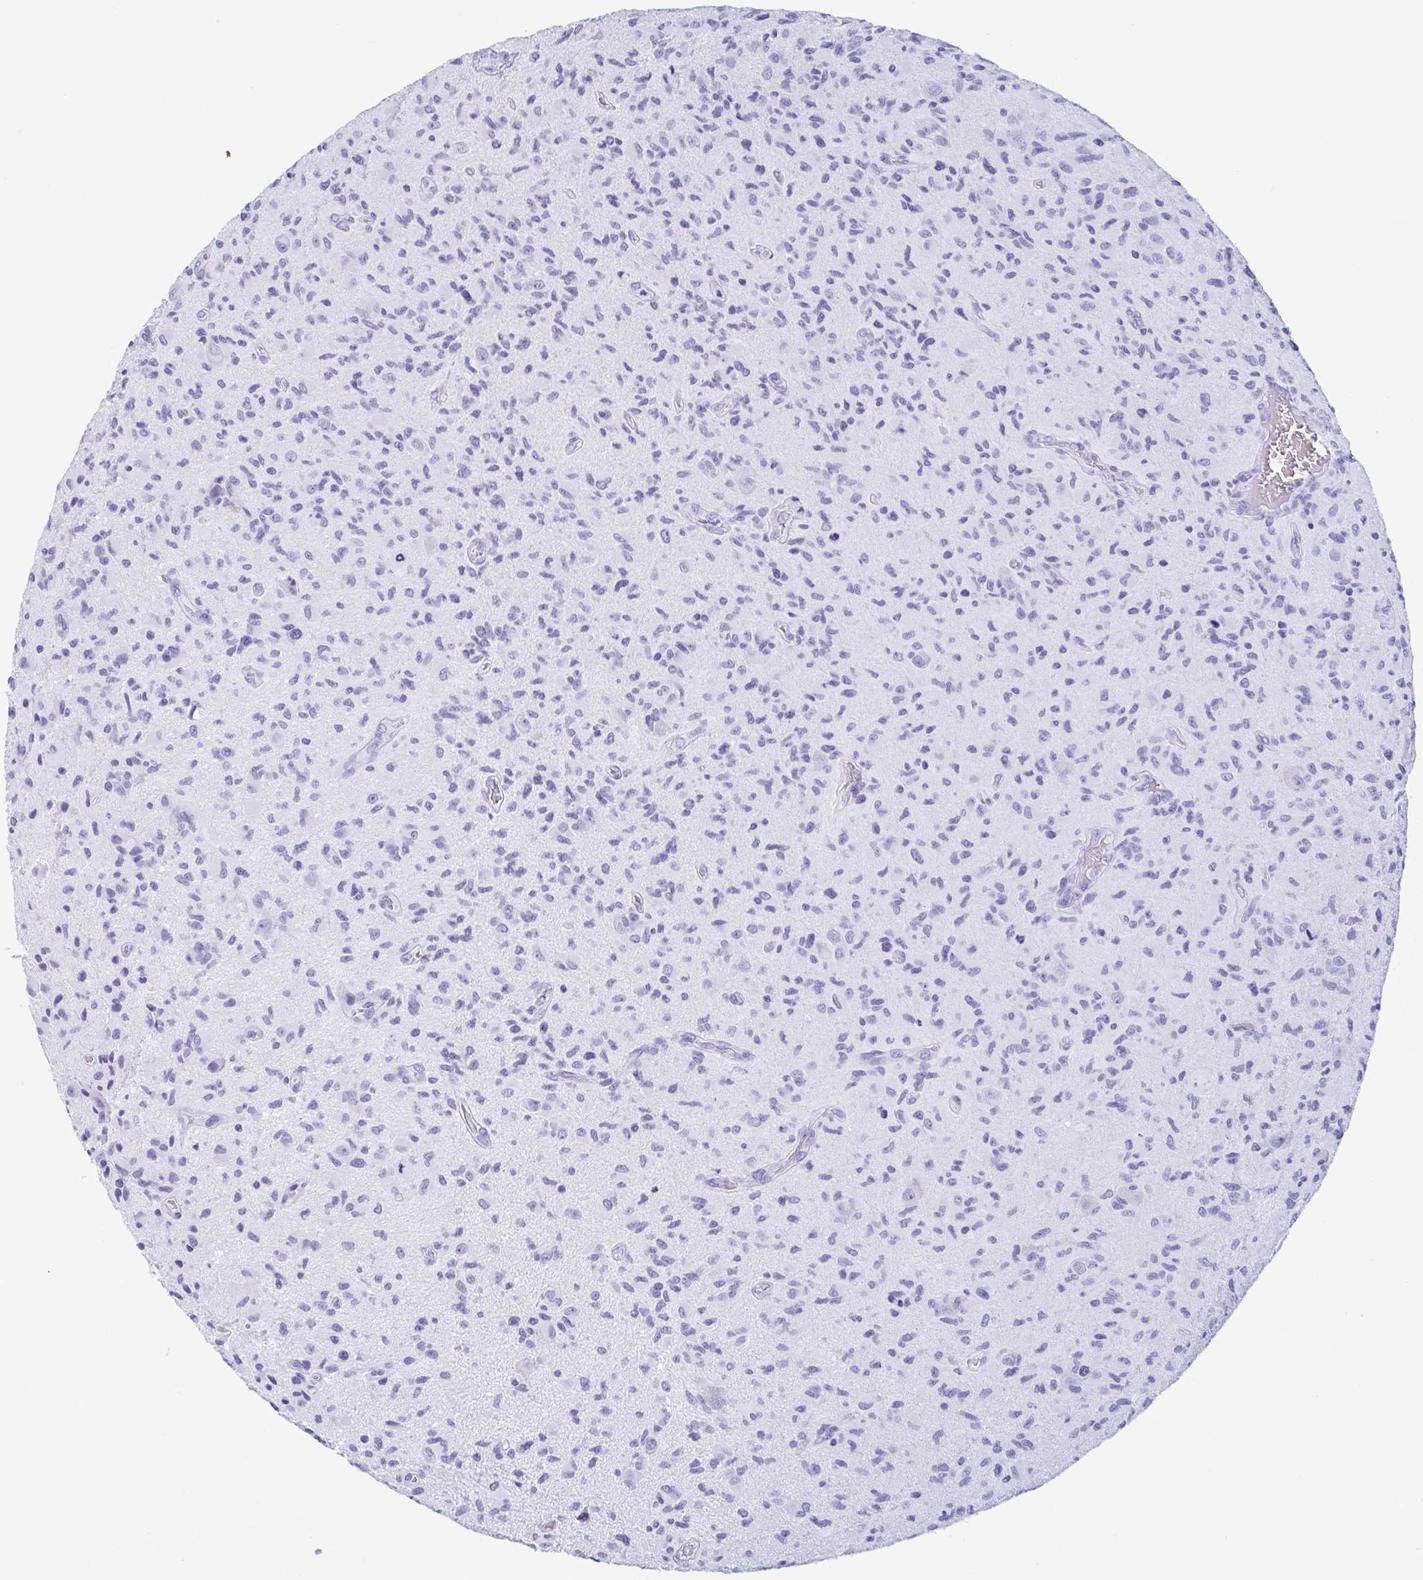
{"staining": {"intensity": "negative", "quantity": "none", "location": "none"}, "tissue": "glioma", "cell_type": "Tumor cells", "image_type": "cancer", "snomed": [{"axis": "morphology", "description": "Glioma, malignant, High grade"}, {"axis": "topography", "description": "Brain"}], "caption": "DAB immunohistochemical staining of high-grade glioma (malignant) exhibits no significant staining in tumor cells.", "gene": "ZNF850", "patient": {"sex": "female", "age": 65}}